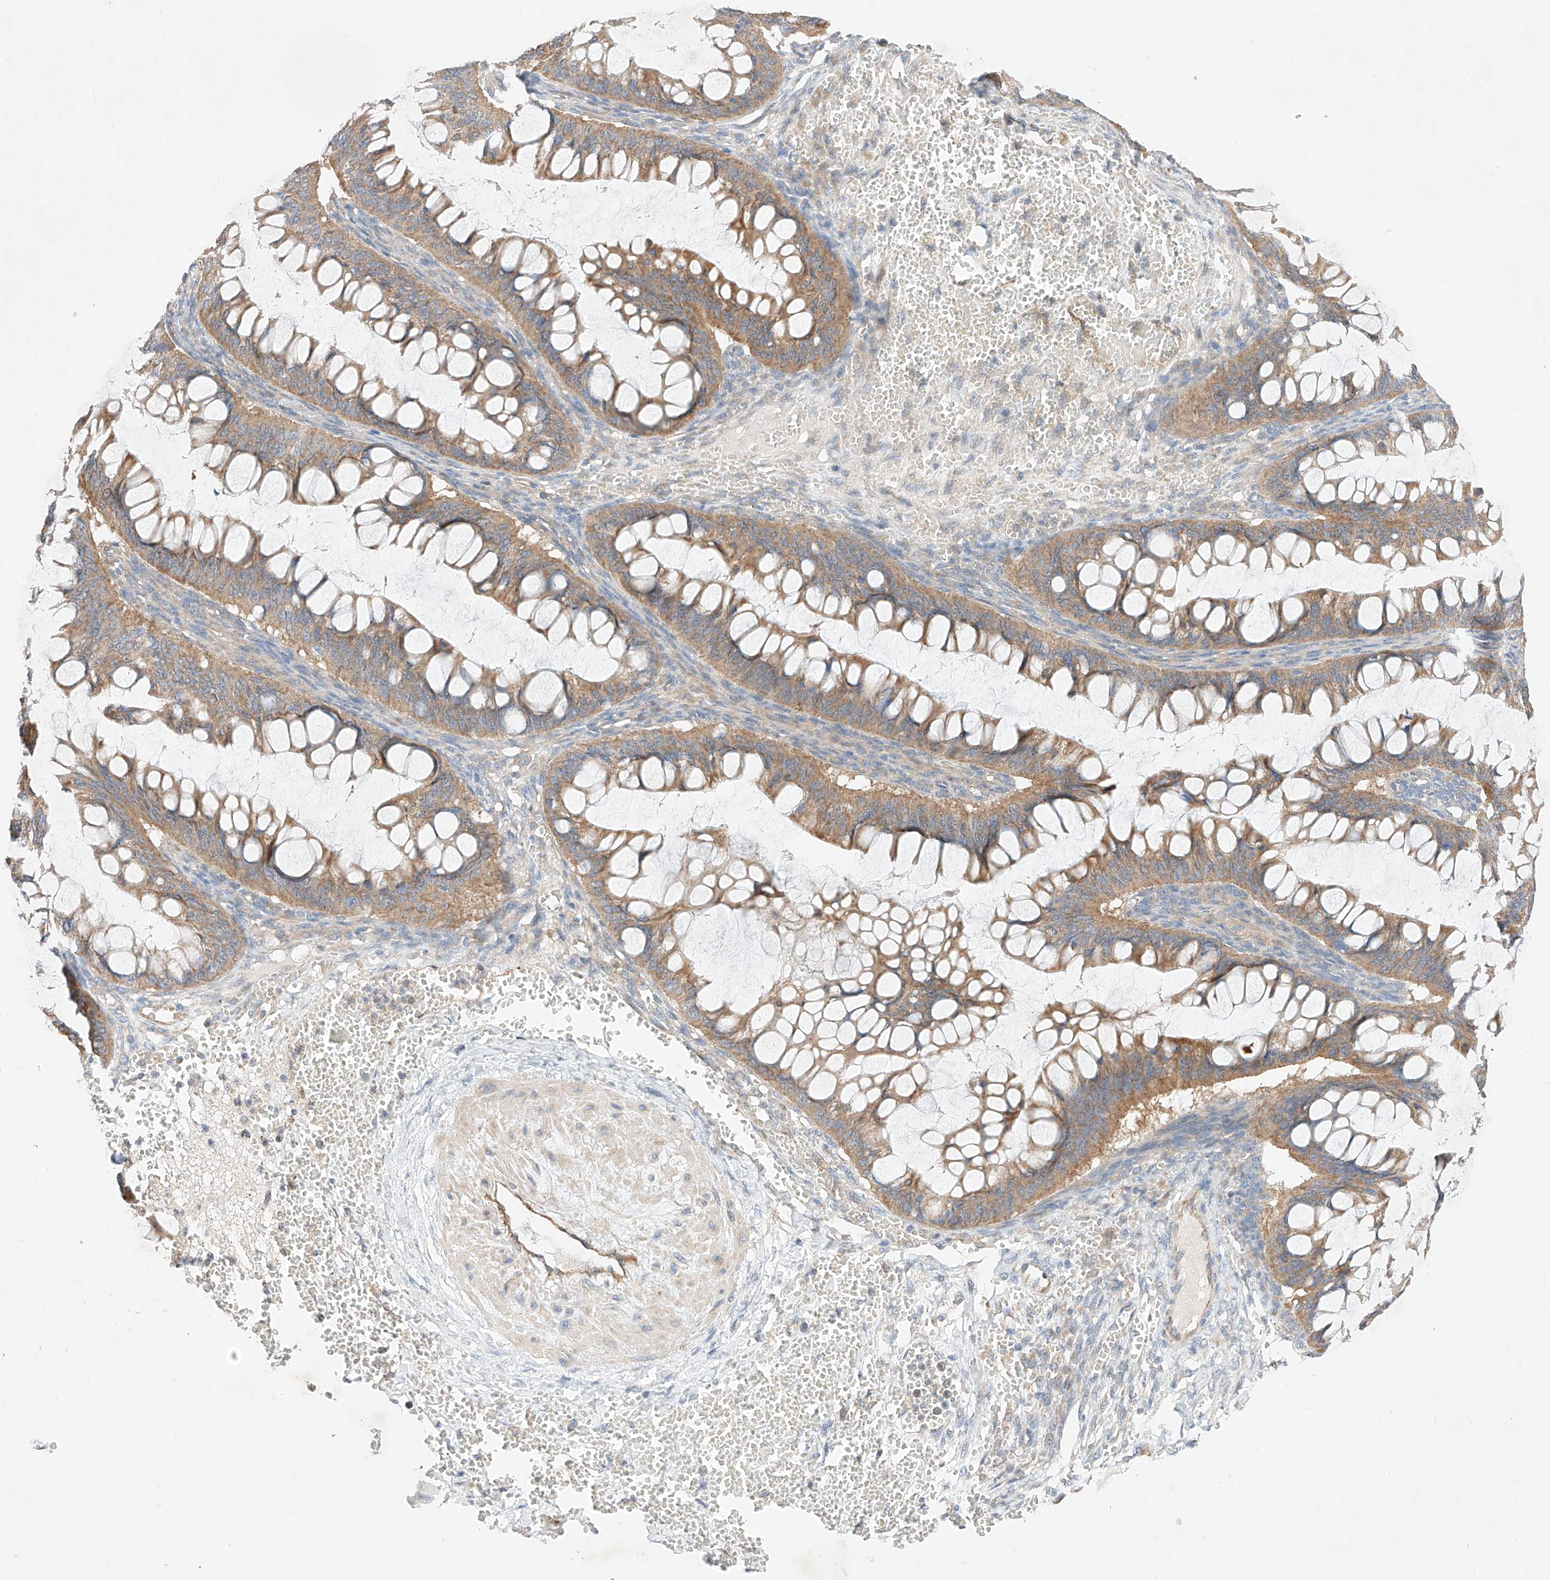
{"staining": {"intensity": "moderate", "quantity": ">75%", "location": "cytoplasmic/membranous"}, "tissue": "ovarian cancer", "cell_type": "Tumor cells", "image_type": "cancer", "snomed": [{"axis": "morphology", "description": "Cystadenocarcinoma, mucinous, NOS"}, {"axis": "topography", "description": "Ovary"}], "caption": "Protein expression analysis of human ovarian cancer reveals moderate cytoplasmic/membranous positivity in approximately >75% of tumor cells.", "gene": "C6orf118", "patient": {"sex": "female", "age": 73}}